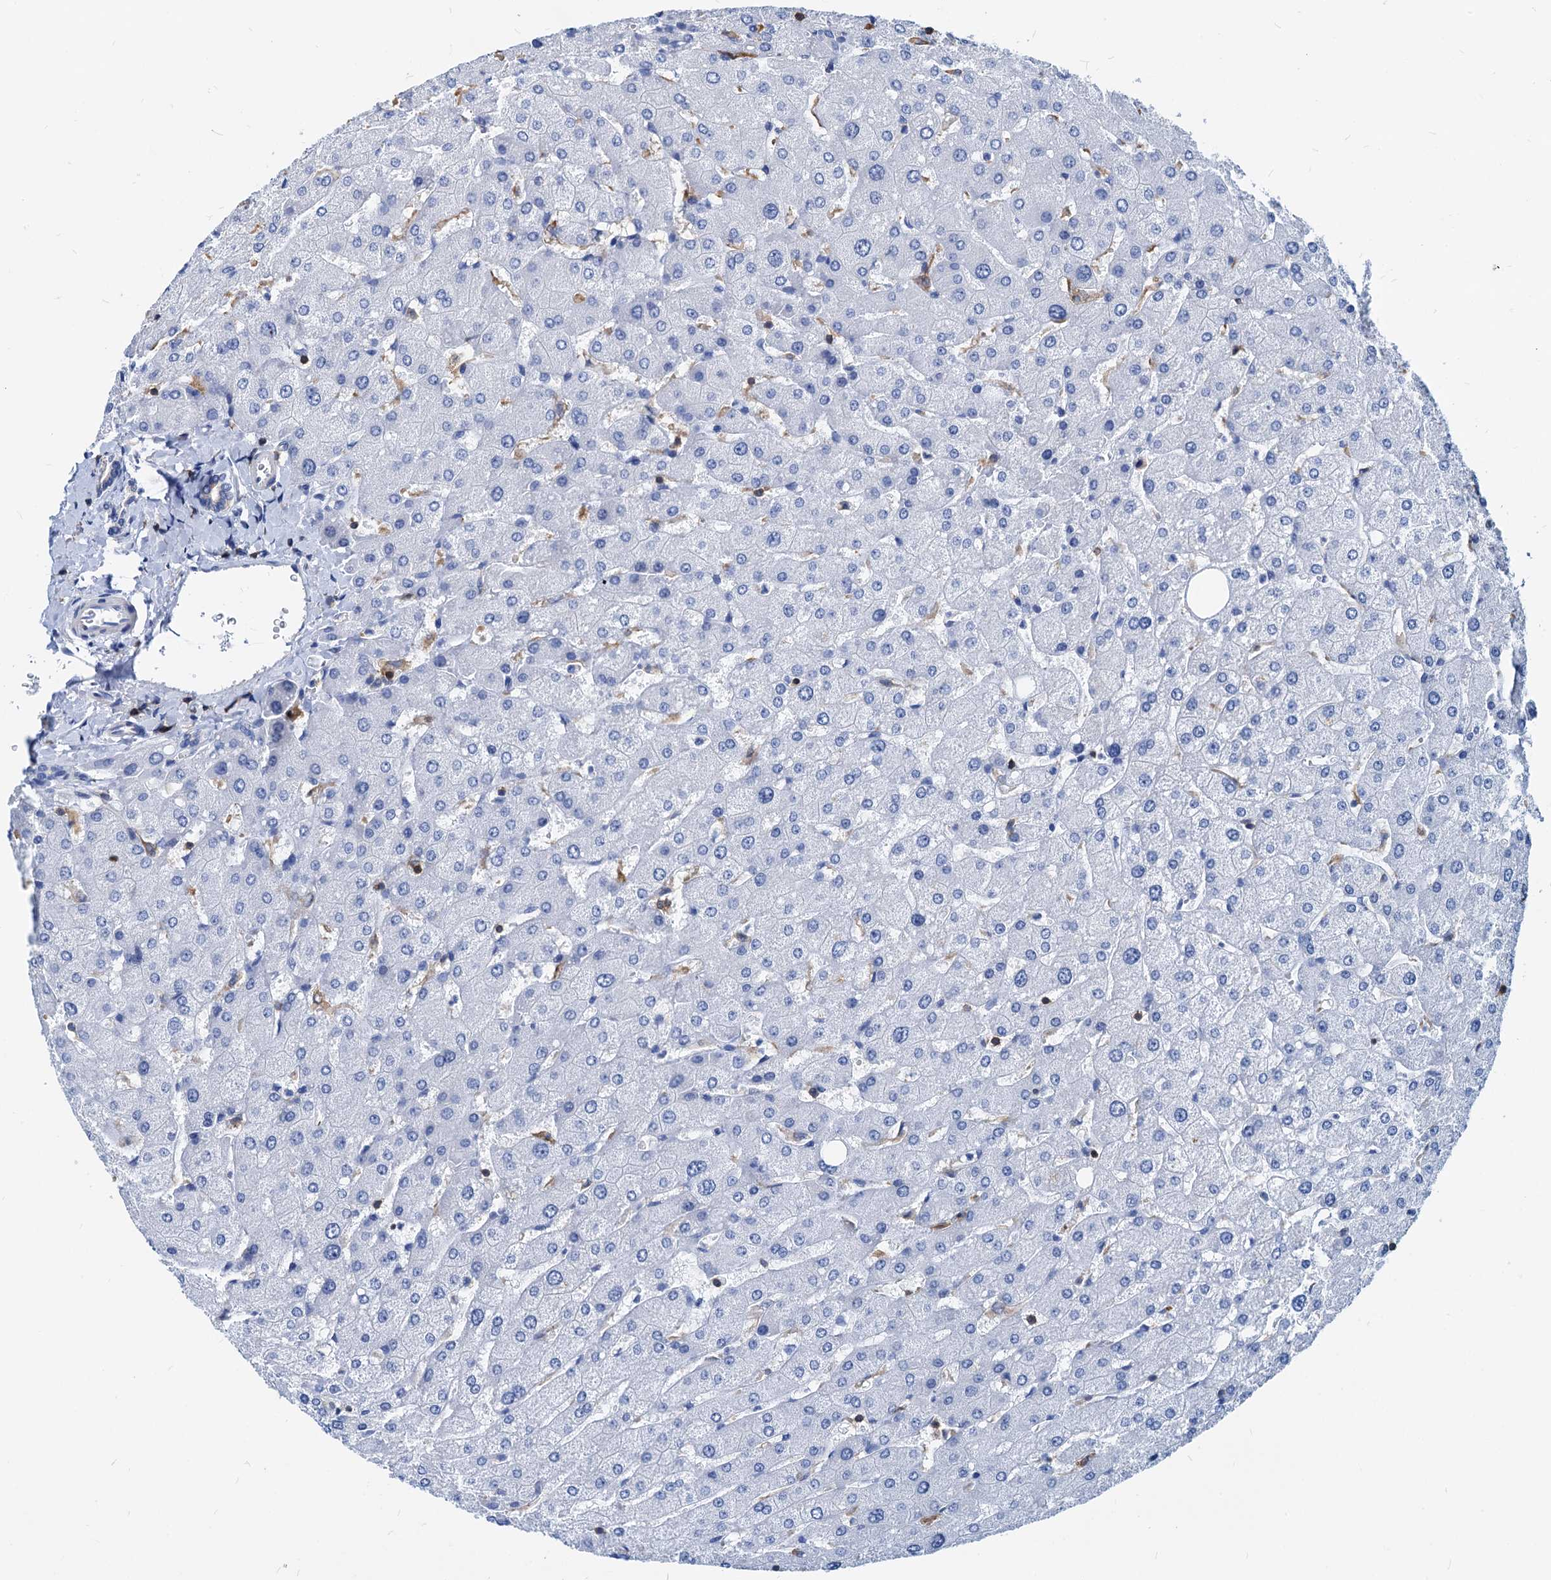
{"staining": {"intensity": "negative", "quantity": "none", "location": "none"}, "tissue": "liver", "cell_type": "Cholangiocytes", "image_type": "normal", "snomed": [{"axis": "morphology", "description": "Normal tissue, NOS"}, {"axis": "topography", "description": "Liver"}], "caption": "Image shows no protein staining in cholangiocytes of normal liver.", "gene": "LCP2", "patient": {"sex": "male", "age": 55}}